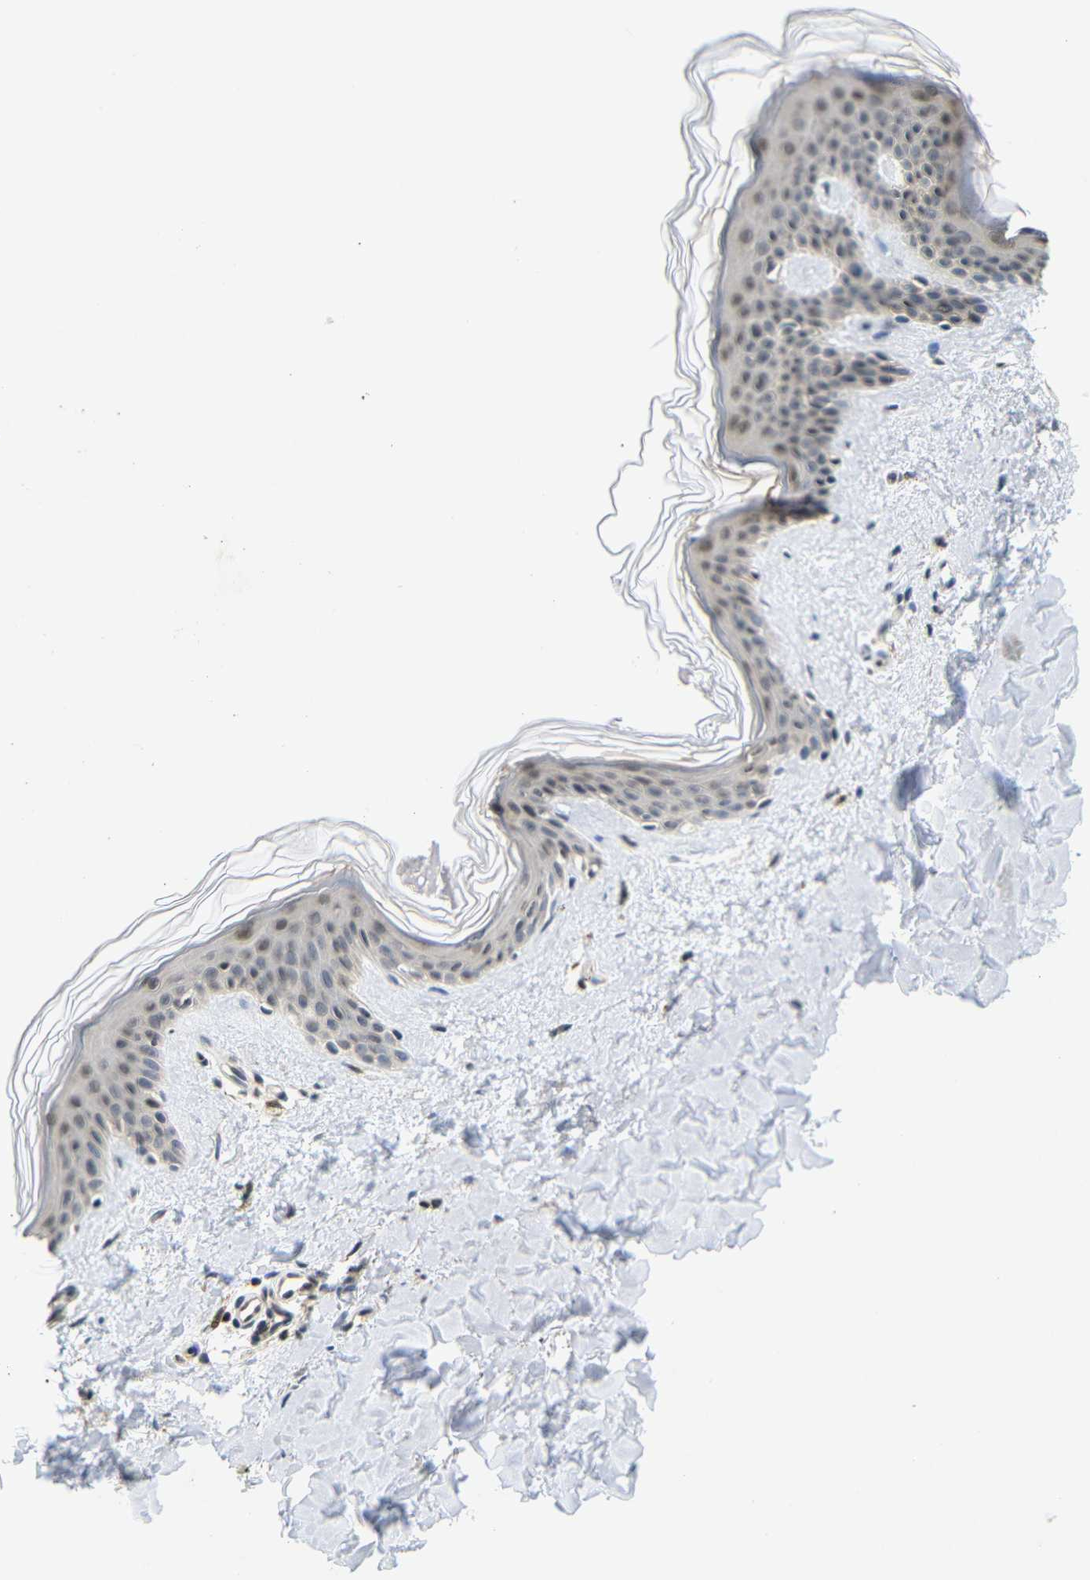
{"staining": {"intensity": "weak", "quantity": "25%-75%", "location": "cytoplasmic/membranous"}, "tissue": "skin", "cell_type": "Fibroblasts", "image_type": "normal", "snomed": [{"axis": "morphology", "description": "Normal tissue, NOS"}, {"axis": "topography", "description": "Skin"}], "caption": "High-power microscopy captured an IHC histopathology image of unremarkable skin, revealing weak cytoplasmic/membranous staining in approximately 25%-75% of fibroblasts. (DAB (3,3'-diaminobenzidine) IHC, brown staining for protein, blue staining for nuclei).", "gene": "GJA5", "patient": {"sex": "female", "age": 41}}